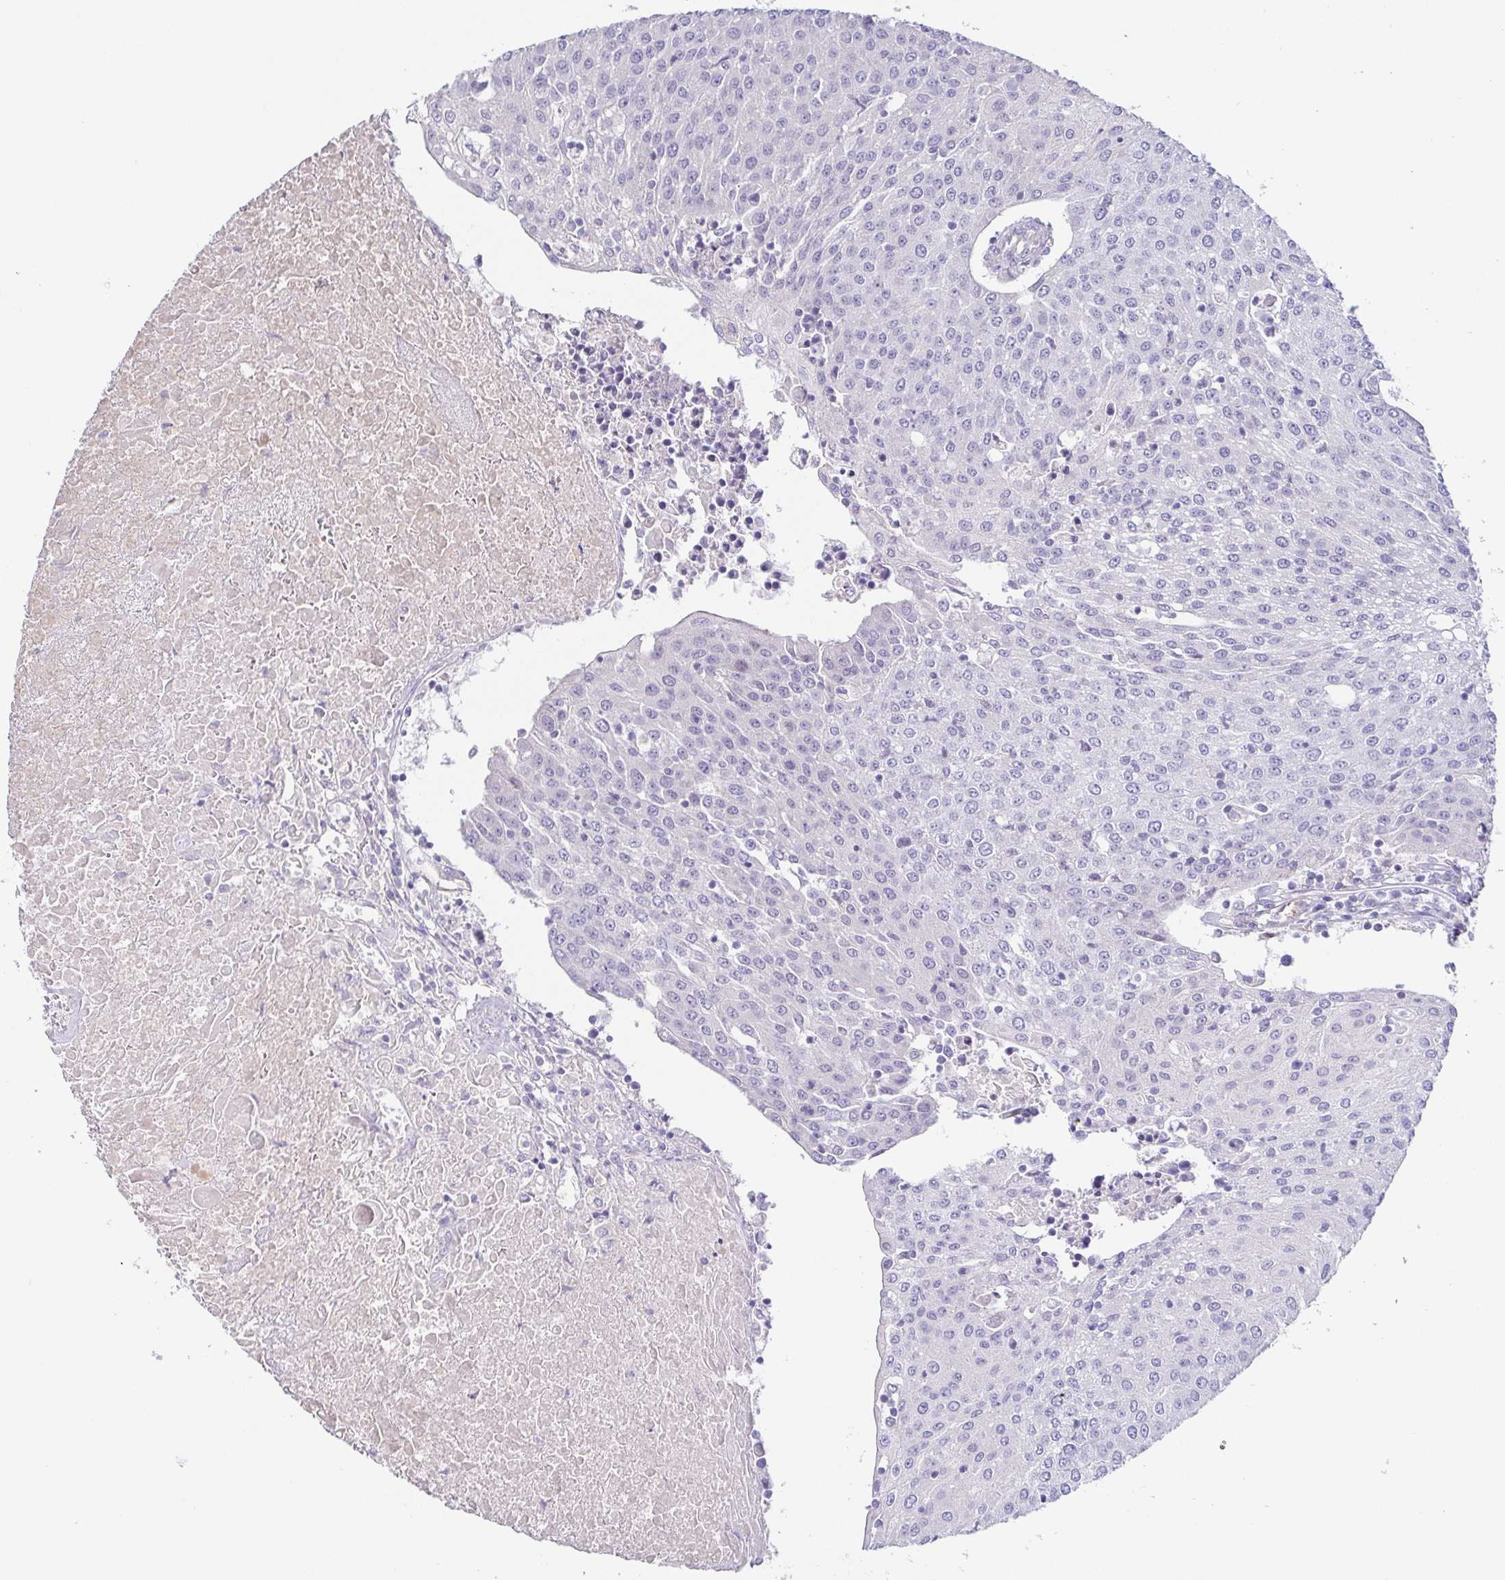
{"staining": {"intensity": "negative", "quantity": "none", "location": "none"}, "tissue": "urothelial cancer", "cell_type": "Tumor cells", "image_type": "cancer", "snomed": [{"axis": "morphology", "description": "Urothelial carcinoma, High grade"}, {"axis": "topography", "description": "Urinary bladder"}], "caption": "This is an immunohistochemistry micrograph of human urothelial cancer. There is no staining in tumor cells.", "gene": "COL17A1", "patient": {"sex": "female", "age": 85}}